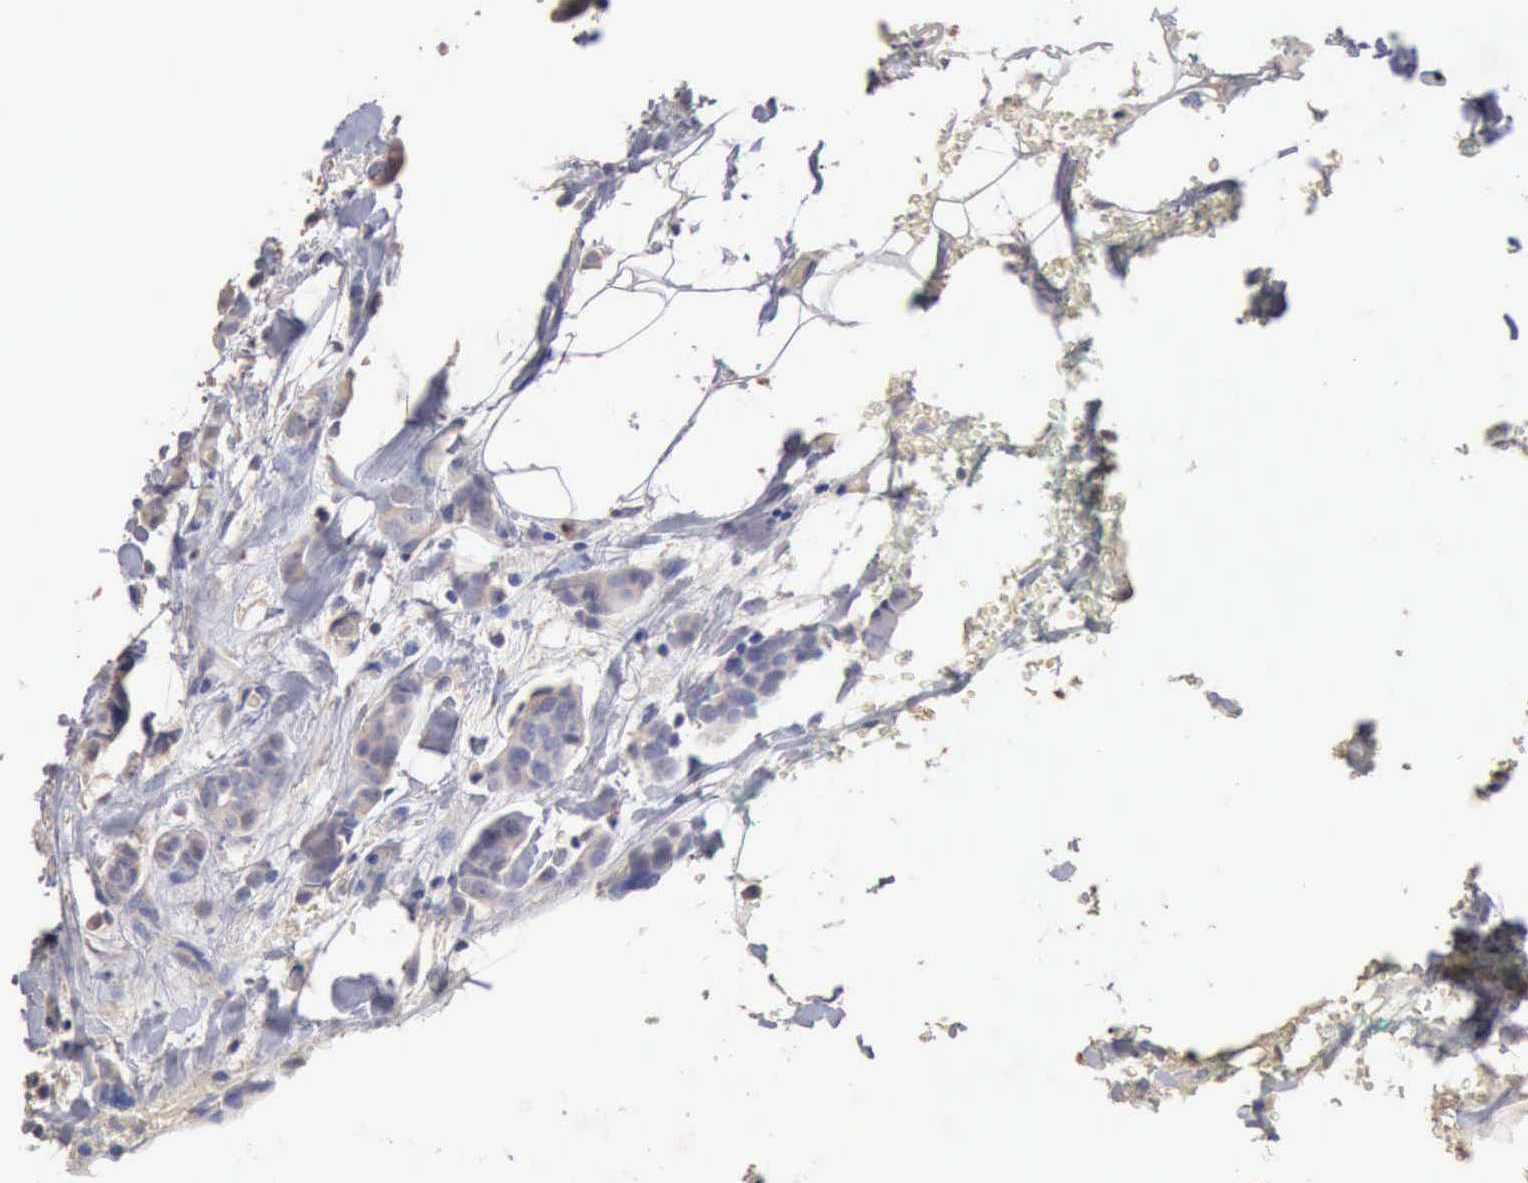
{"staining": {"intensity": "negative", "quantity": "none", "location": "none"}, "tissue": "breast cancer", "cell_type": "Tumor cells", "image_type": "cancer", "snomed": [{"axis": "morphology", "description": "Lobular carcinoma"}, {"axis": "topography", "description": "Breast"}], "caption": "DAB immunohistochemical staining of human lobular carcinoma (breast) reveals no significant expression in tumor cells.", "gene": "KRT6B", "patient": {"sex": "female", "age": 60}}